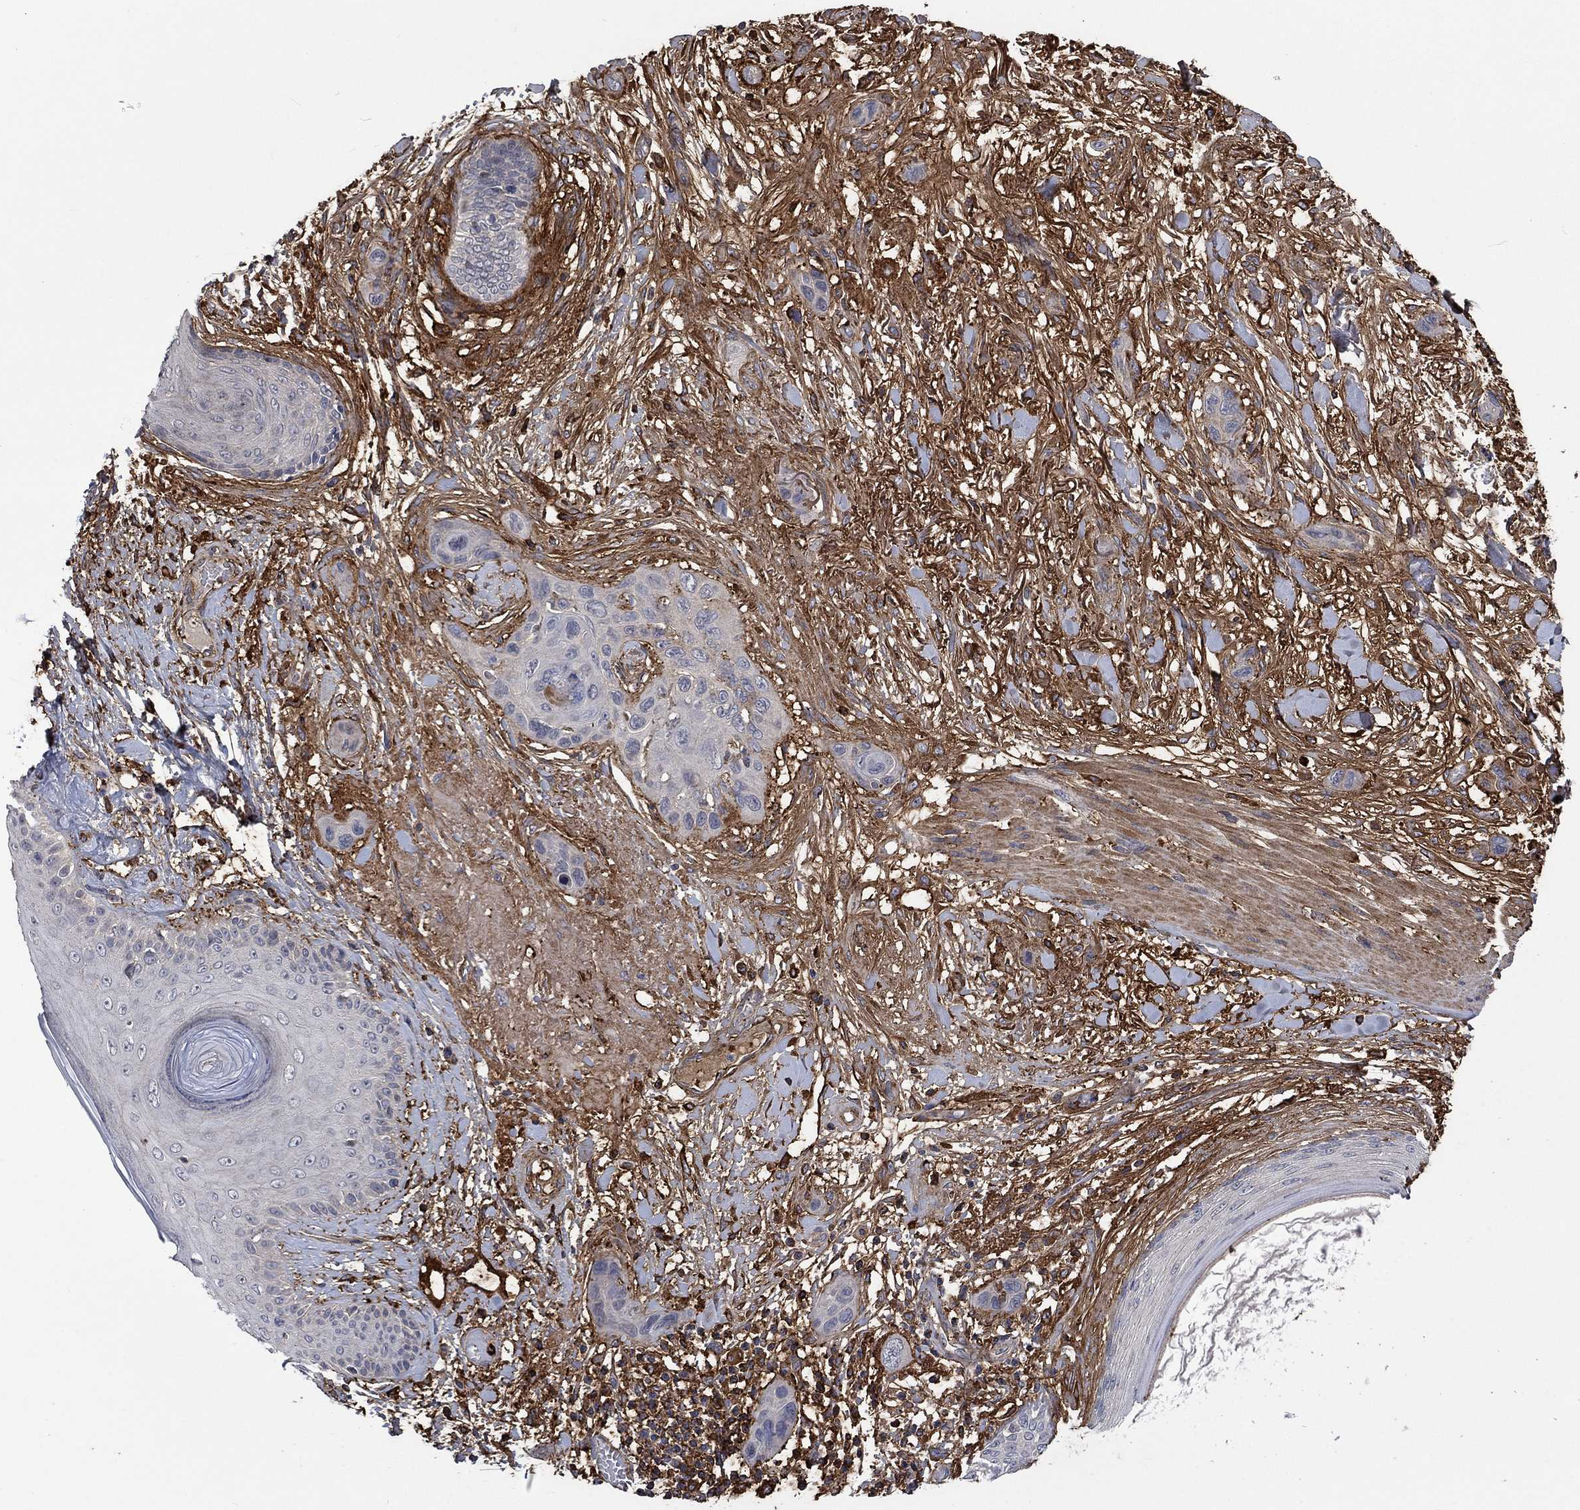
{"staining": {"intensity": "negative", "quantity": "none", "location": "none"}, "tissue": "skin cancer", "cell_type": "Tumor cells", "image_type": "cancer", "snomed": [{"axis": "morphology", "description": "Squamous cell carcinoma, NOS"}, {"axis": "topography", "description": "Skin"}], "caption": "This is an immunohistochemistry (IHC) histopathology image of human skin cancer (squamous cell carcinoma). There is no positivity in tumor cells.", "gene": "VCAN", "patient": {"sex": "male", "age": 79}}